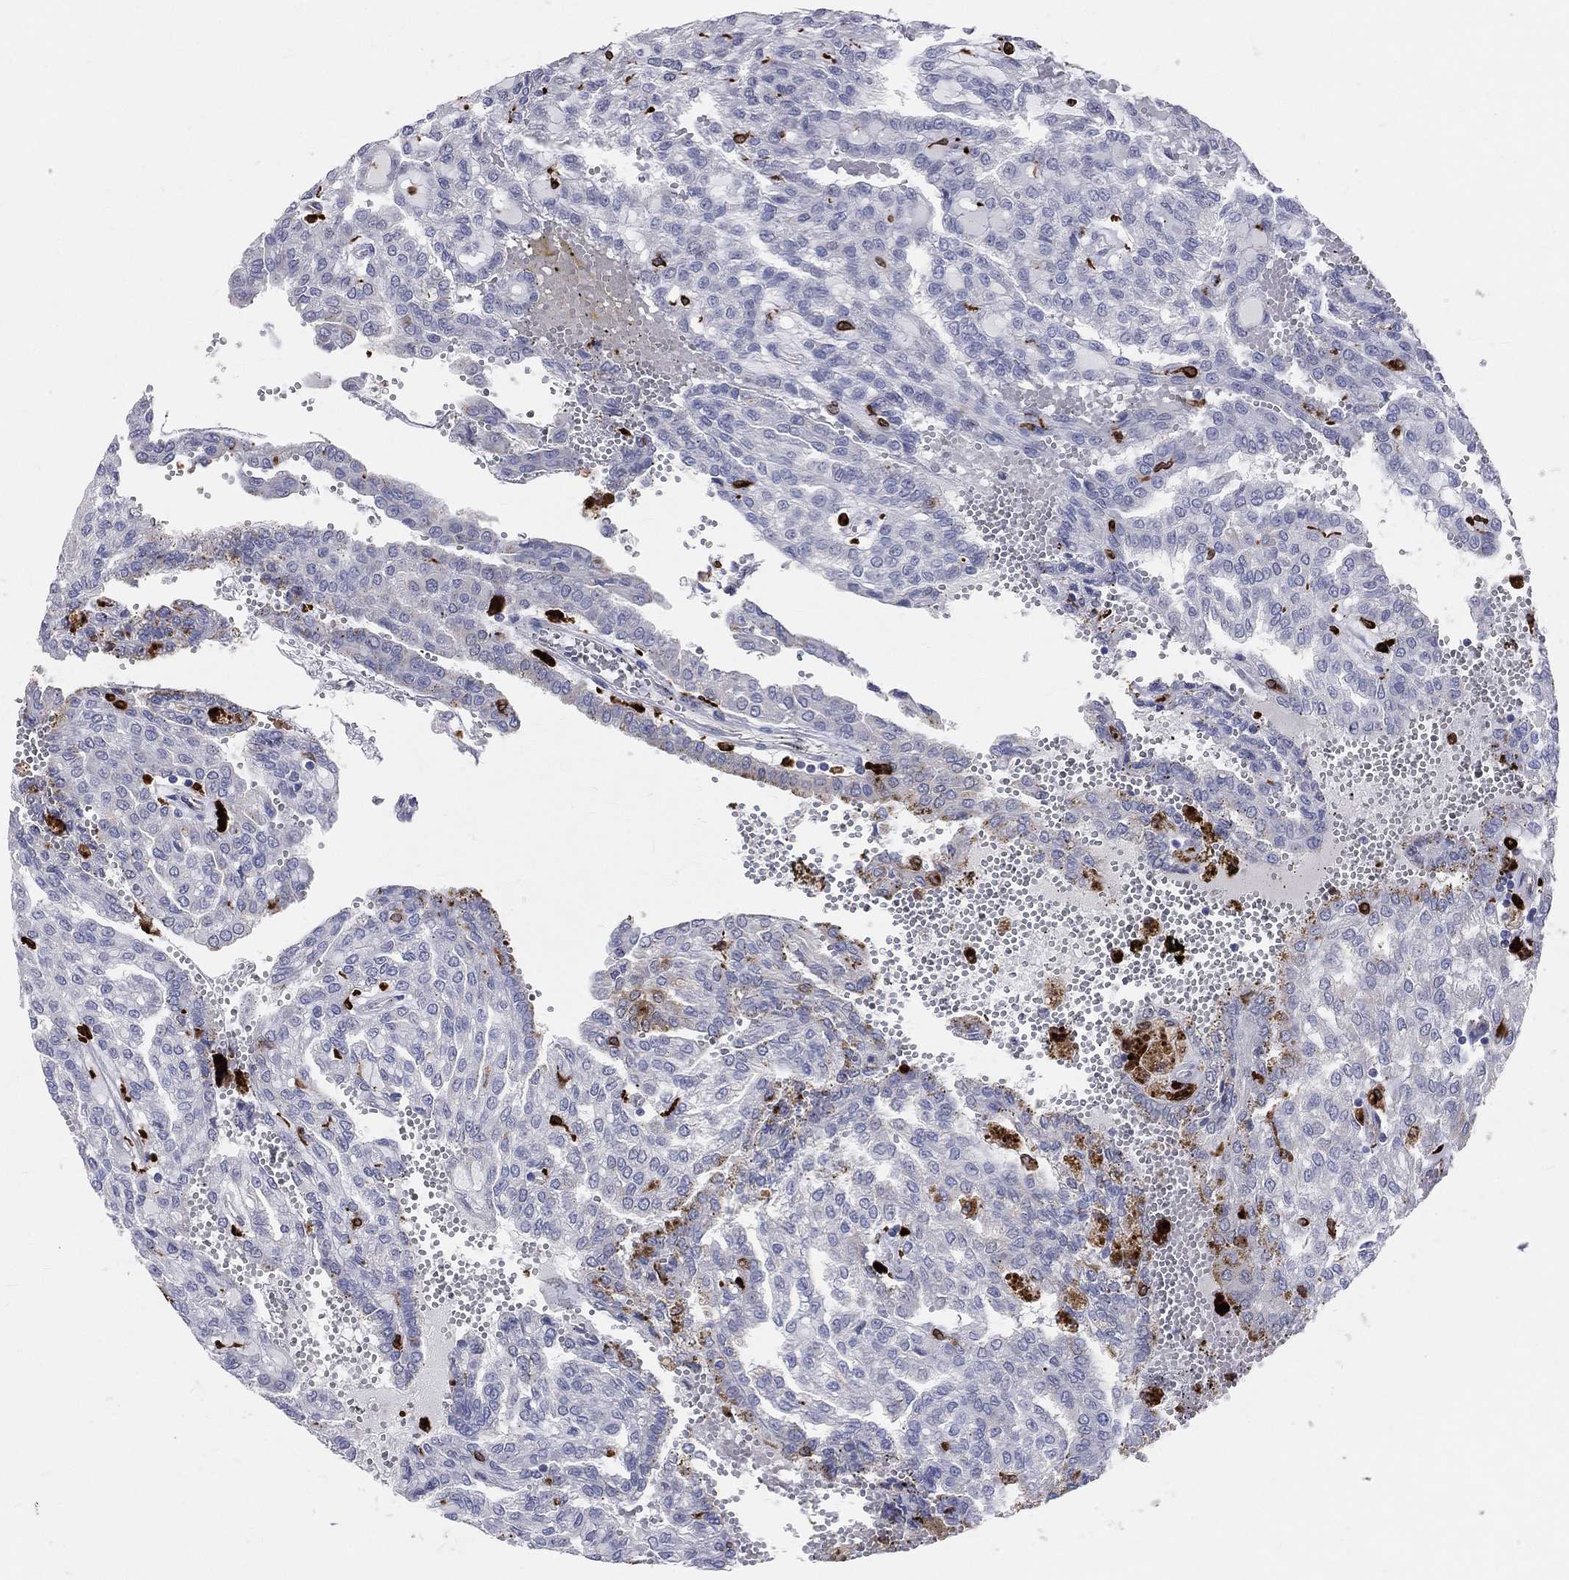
{"staining": {"intensity": "negative", "quantity": "none", "location": "none"}, "tissue": "renal cancer", "cell_type": "Tumor cells", "image_type": "cancer", "snomed": [{"axis": "morphology", "description": "Adenocarcinoma, NOS"}, {"axis": "topography", "description": "Kidney"}], "caption": "IHC micrograph of neoplastic tissue: renal cancer (adenocarcinoma) stained with DAB (3,3'-diaminobenzidine) reveals no significant protein positivity in tumor cells. Nuclei are stained in blue.", "gene": "CD74", "patient": {"sex": "male", "age": 63}}